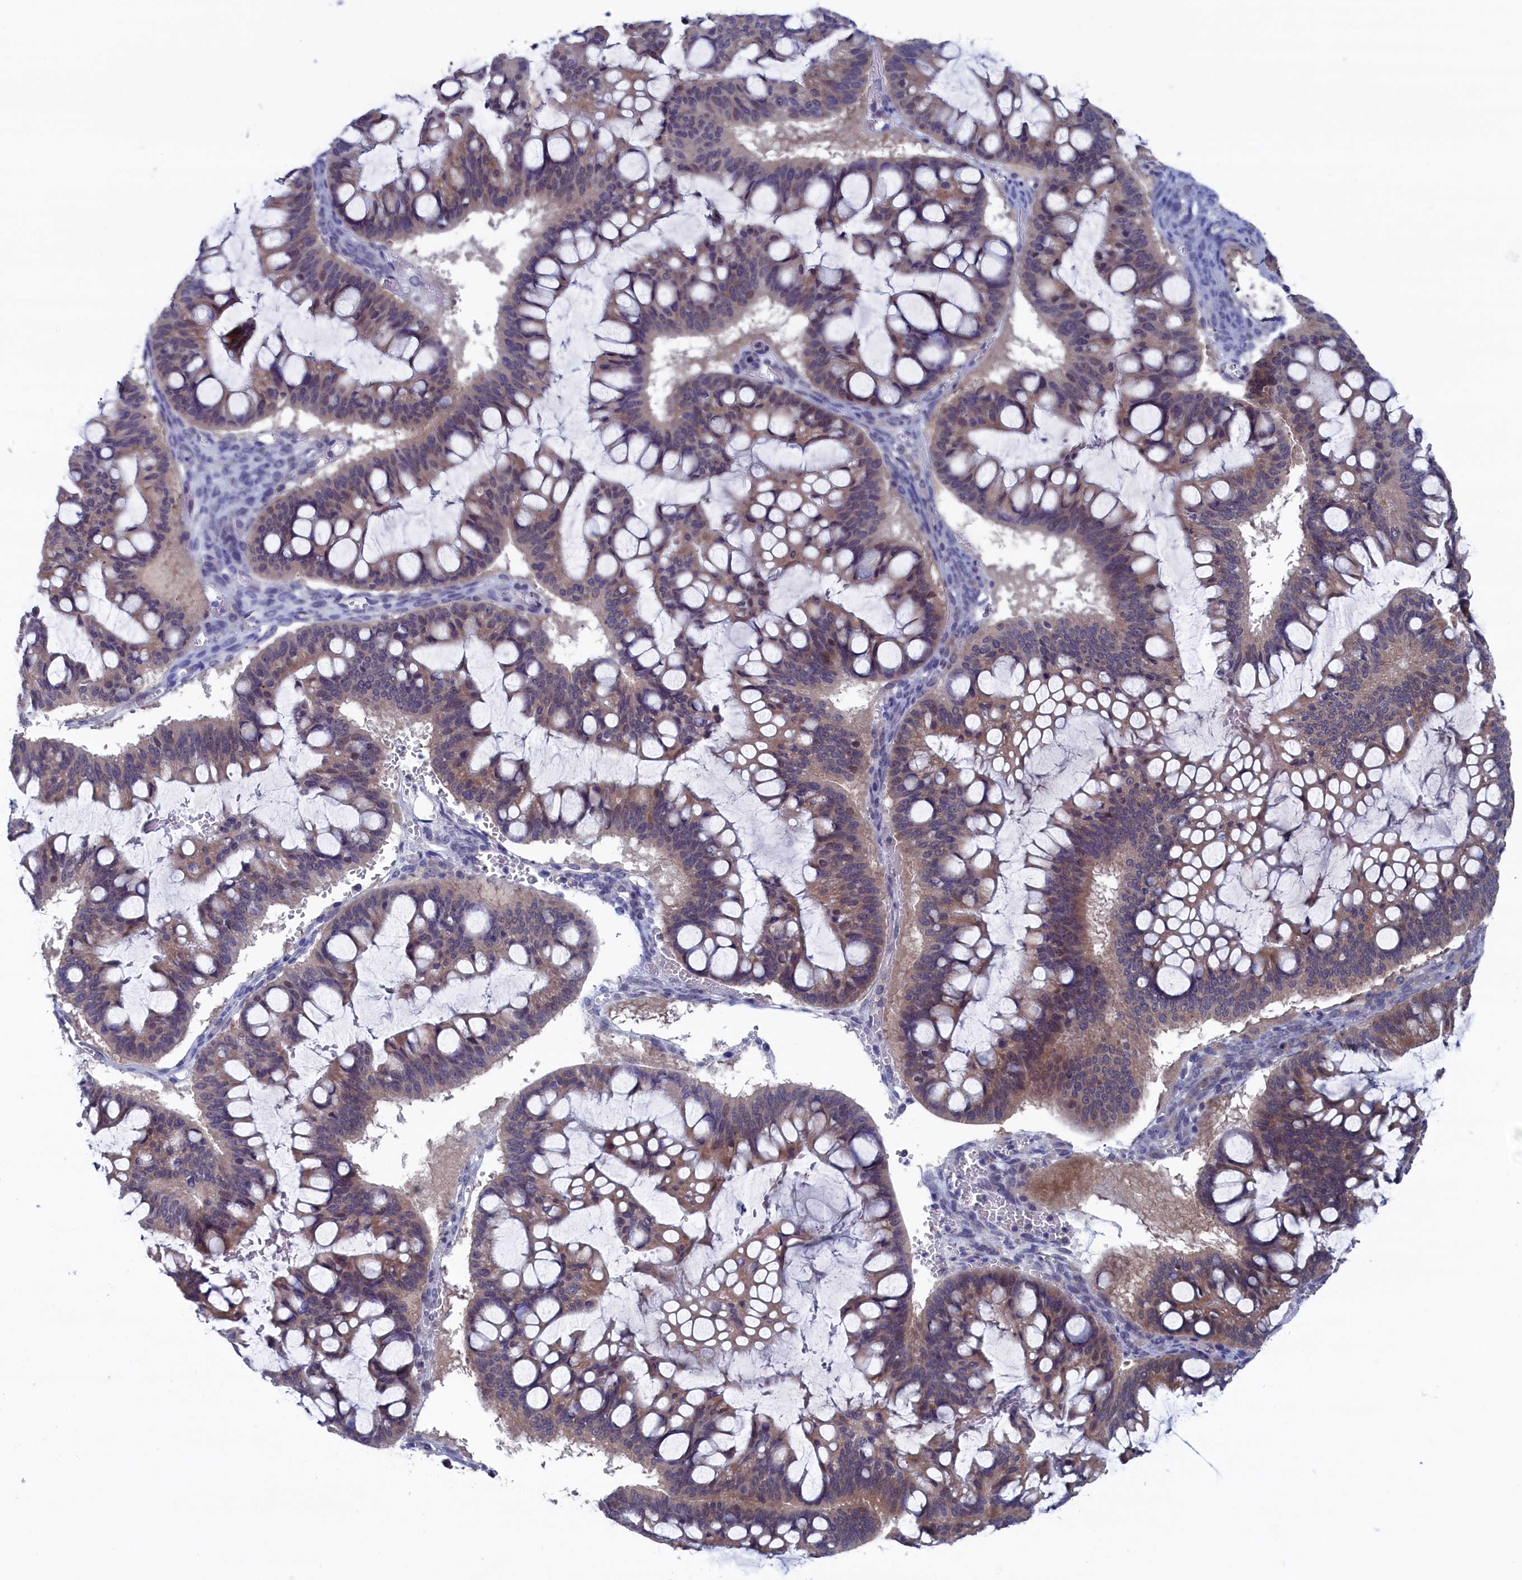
{"staining": {"intensity": "moderate", "quantity": ">75%", "location": "cytoplasmic/membranous"}, "tissue": "ovarian cancer", "cell_type": "Tumor cells", "image_type": "cancer", "snomed": [{"axis": "morphology", "description": "Cystadenocarcinoma, mucinous, NOS"}, {"axis": "topography", "description": "Ovary"}], "caption": "The micrograph displays immunohistochemical staining of ovarian cancer. There is moderate cytoplasmic/membranous expression is seen in approximately >75% of tumor cells.", "gene": "SPATA13", "patient": {"sex": "female", "age": 73}}